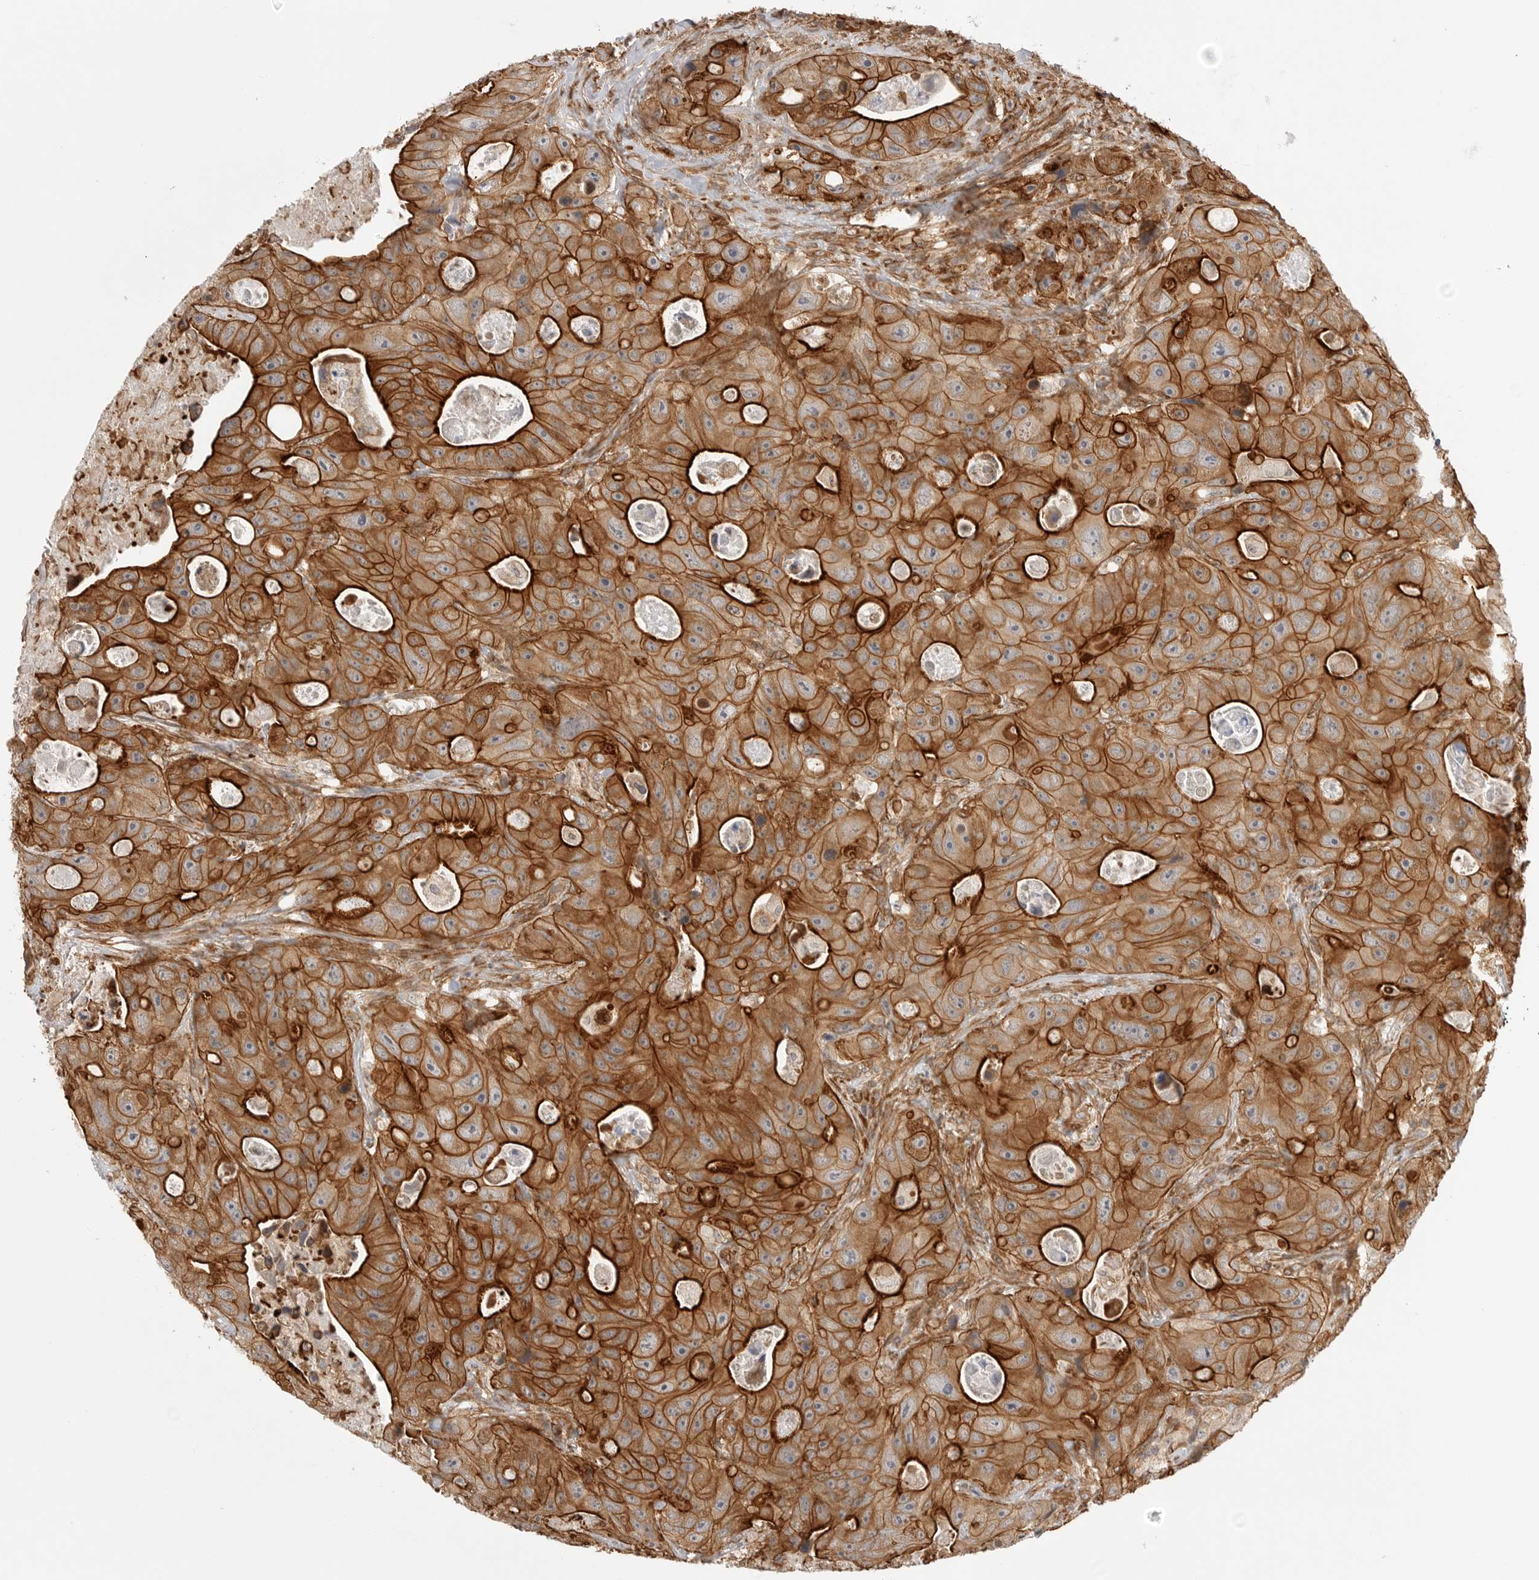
{"staining": {"intensity": "strong", "quantity": ">75%", "location": "cytoplasmic/membranous"}, "tissue": "colorectal cancer", "cell_type": "Tumor cells", "image_type": "cancer", "snomed": [{"axis": "morphology", "description": "Adenocarcinoma, NOS"}, {"axis": "topography", "description": "Colon"}], "caption": "IHC (DAB) staining of colorectal adenocarcinoma exhibits strong cytoplasmic/membranous protein expression in approximately >75% of tumor cells.", "gene": "ATOH7", "patient": {"sex": "female", "age": 46}}